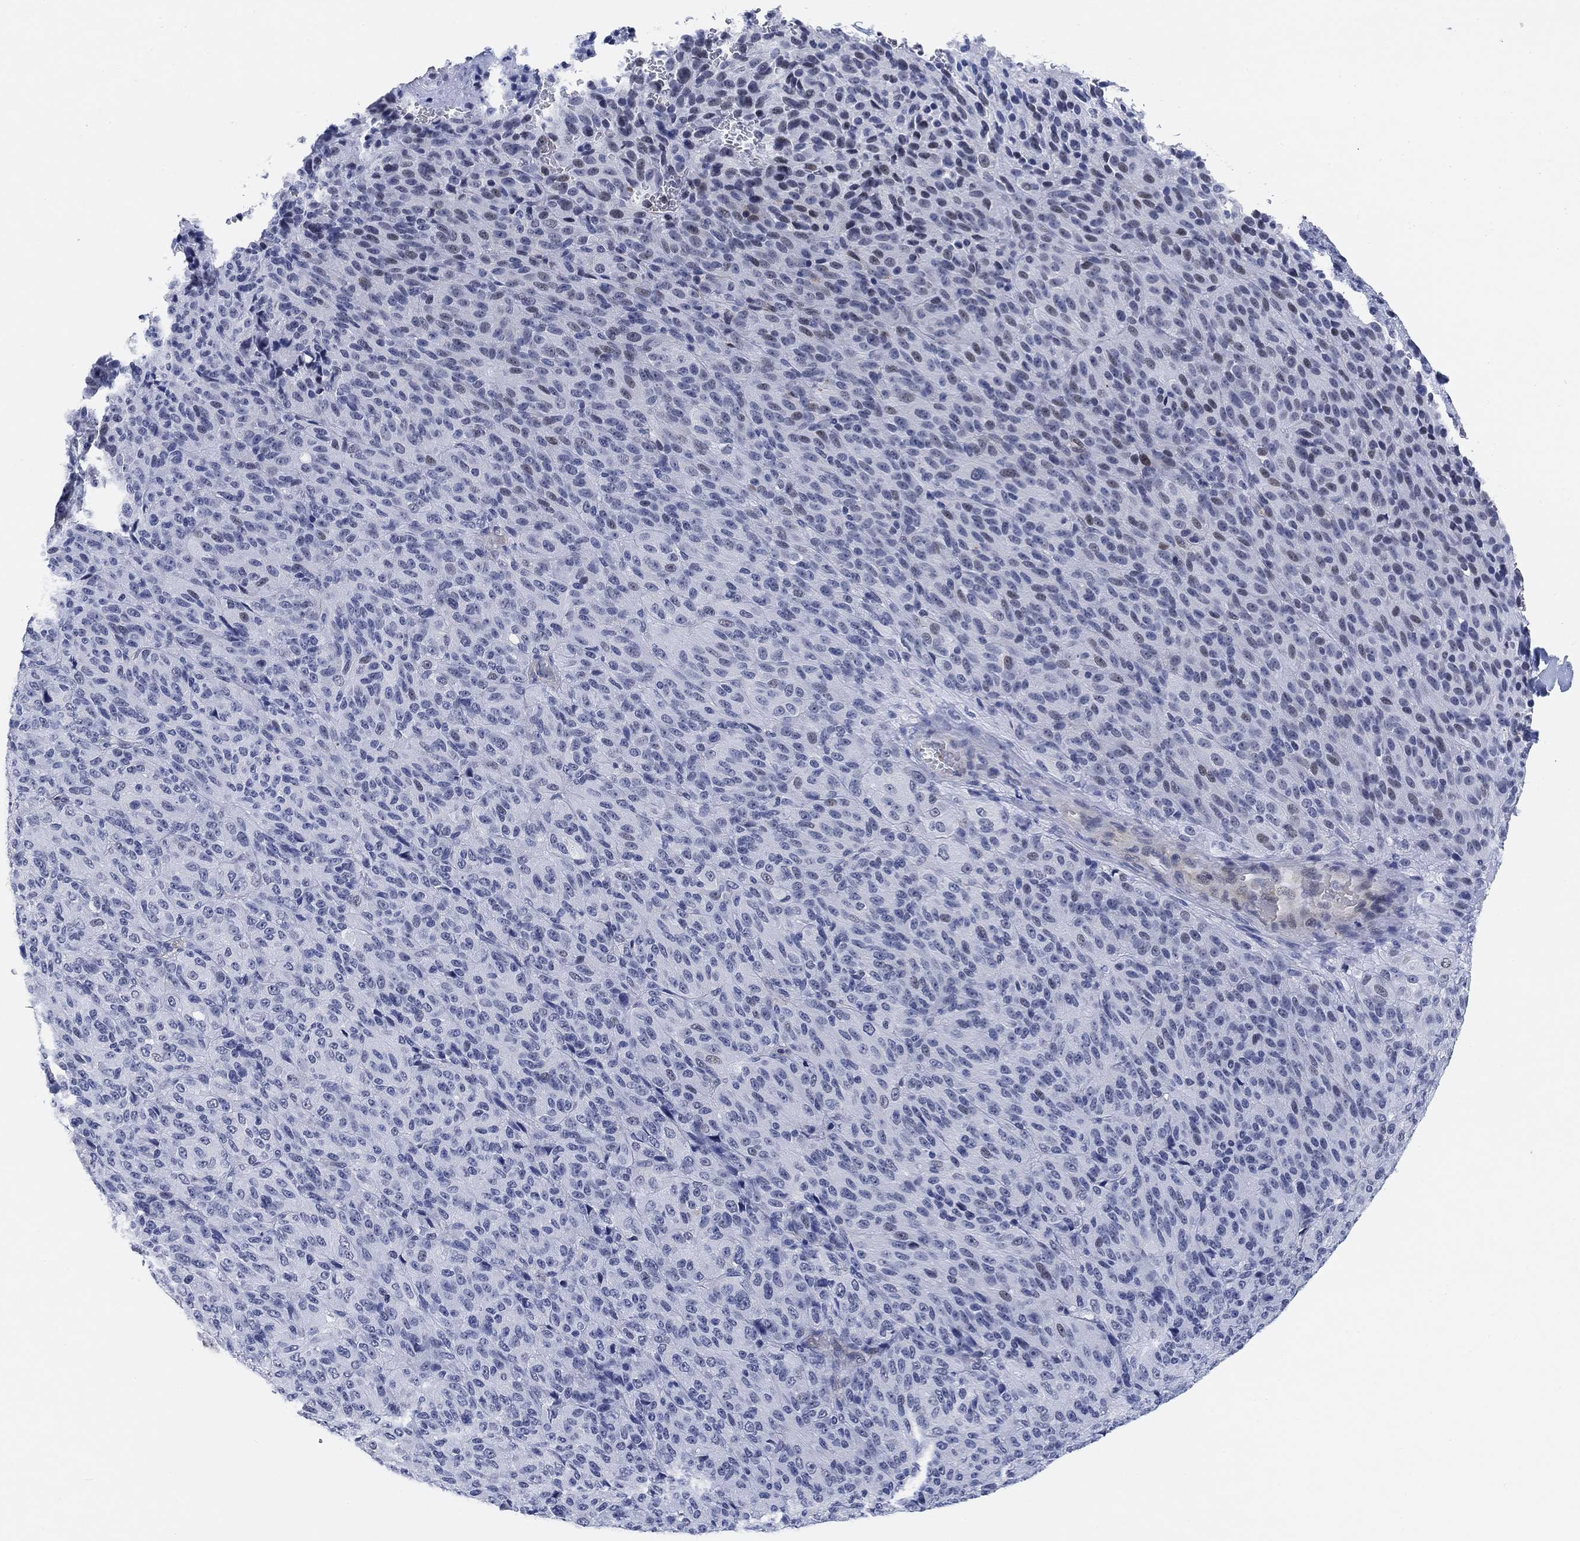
{"staining": {"intensity": "weak", "quantity": "<25%", "location": "nuclear"}, "tissue": "melanoma", "cell_type": "Tumor cells", "image_type": "cancer", "snomed": [{"axis": "morphology", "description": "Malignant melanoma, Metastatic site"}, {"axis": "topography", "description": "Brain"}], "caption": "Micrograph shows no significant protein expression in tumor cells of malignant melanoma (metastatic site).", "gene": "PAX6", "patient": {"sex": "female", "age": 56}}